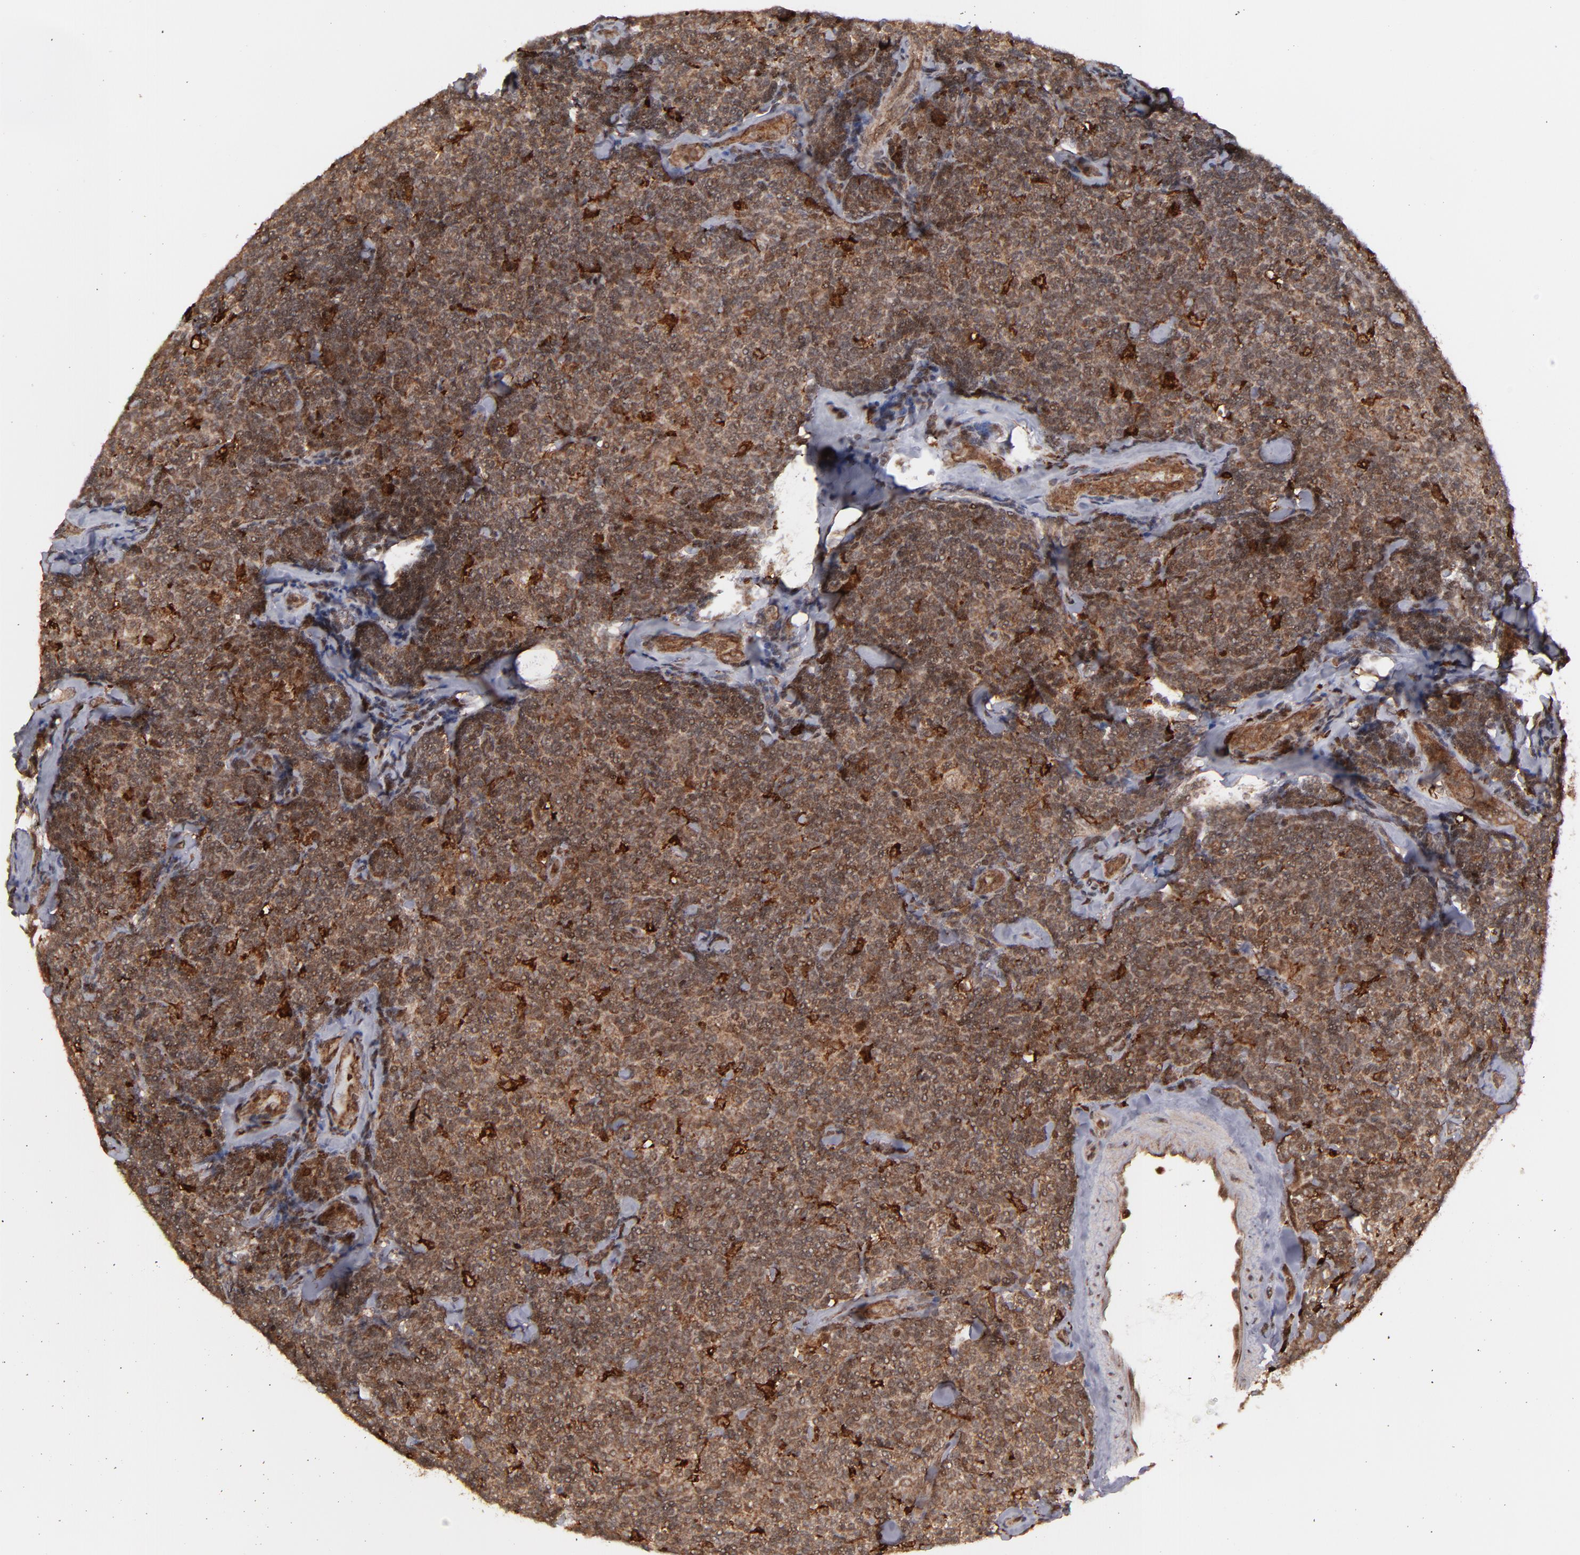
{"staining": {"intensity": "strong", "quantity": ">75%", "location": "cytoplasmic/membranous,nuclear"}, "tissue": "lymphoma", "cell_type": "Tumor cells", "image_type": "cancer", "snomed": [{"axis": "morphology", "description": "Malignant lymphoma, non-Hodgkin's type, Low grade"}, {"axis": "topography", "description": "Lymph node"}], "caption": "Immunohistochemical staining of lymphoma displays strong cytoplasmic/membranous and nuclear protein positivity in approximately >75% of tumor cells. (IHC, brightfield microscopy, high magnification).", "gene": "RGS6", "patient": {"sex": "female", "age": 56}}